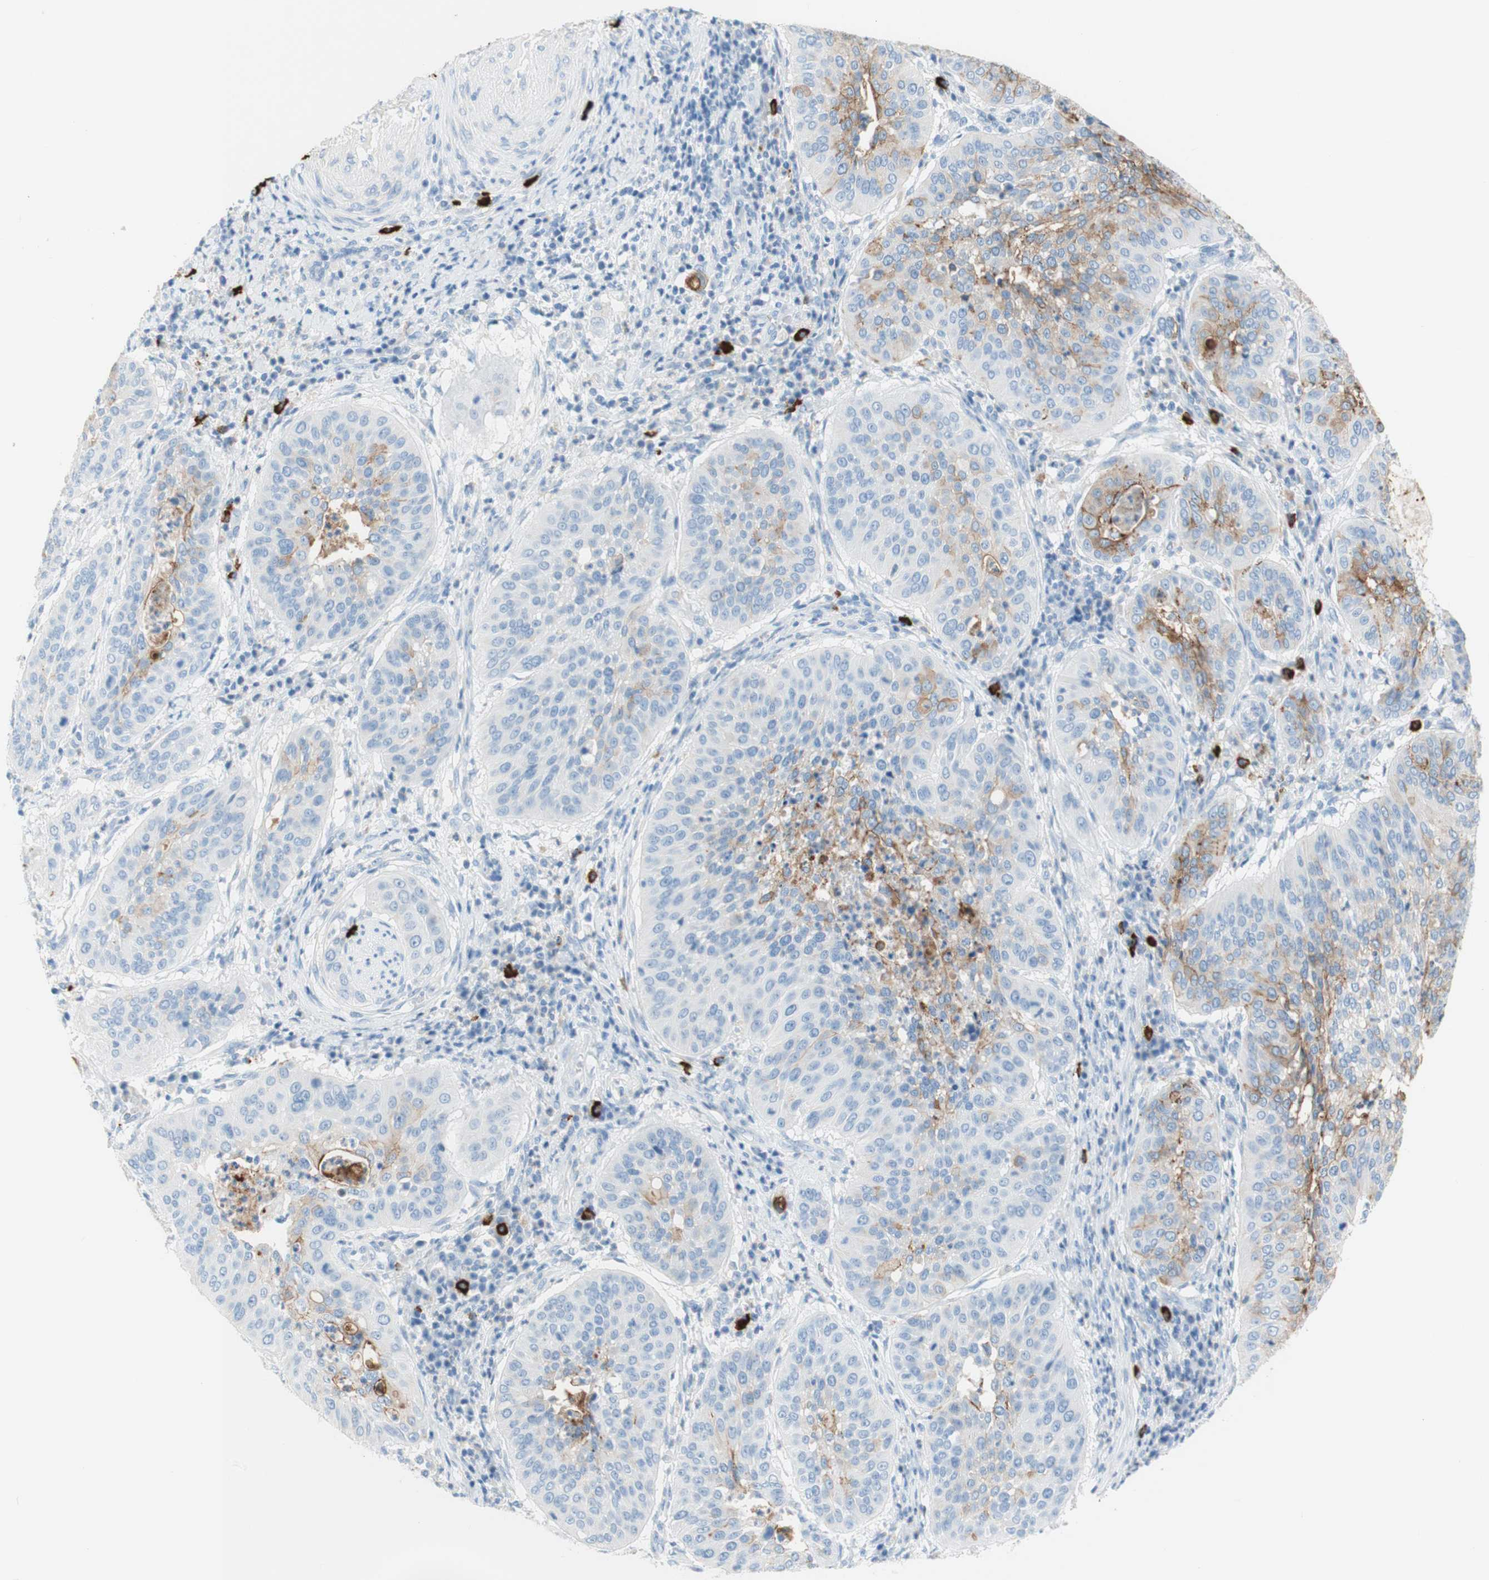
{"staining": {"intensity": "weak", "quantity": "<25%", "location": "cytoplasmic/membranous"}, "tissue": "cervical cancer", "cell_type": "Tumor cells", "image_type": "cancer", "snomed": [{"axis": "morphology", "description": "Normal tissue, NOS"}, {"axis": "morphology", "description": "Squamous cell carcinoma, NOS"}, {"axis": "topography", "description": "Cervix"}], "caption": "Cervical squamous cell carcinoma stained for a protein using immunohistochemistry (IHC) shows no expression tumor cells.", "gene": "CEACAM1", "patient": {"sex": "female", "age": 39}}